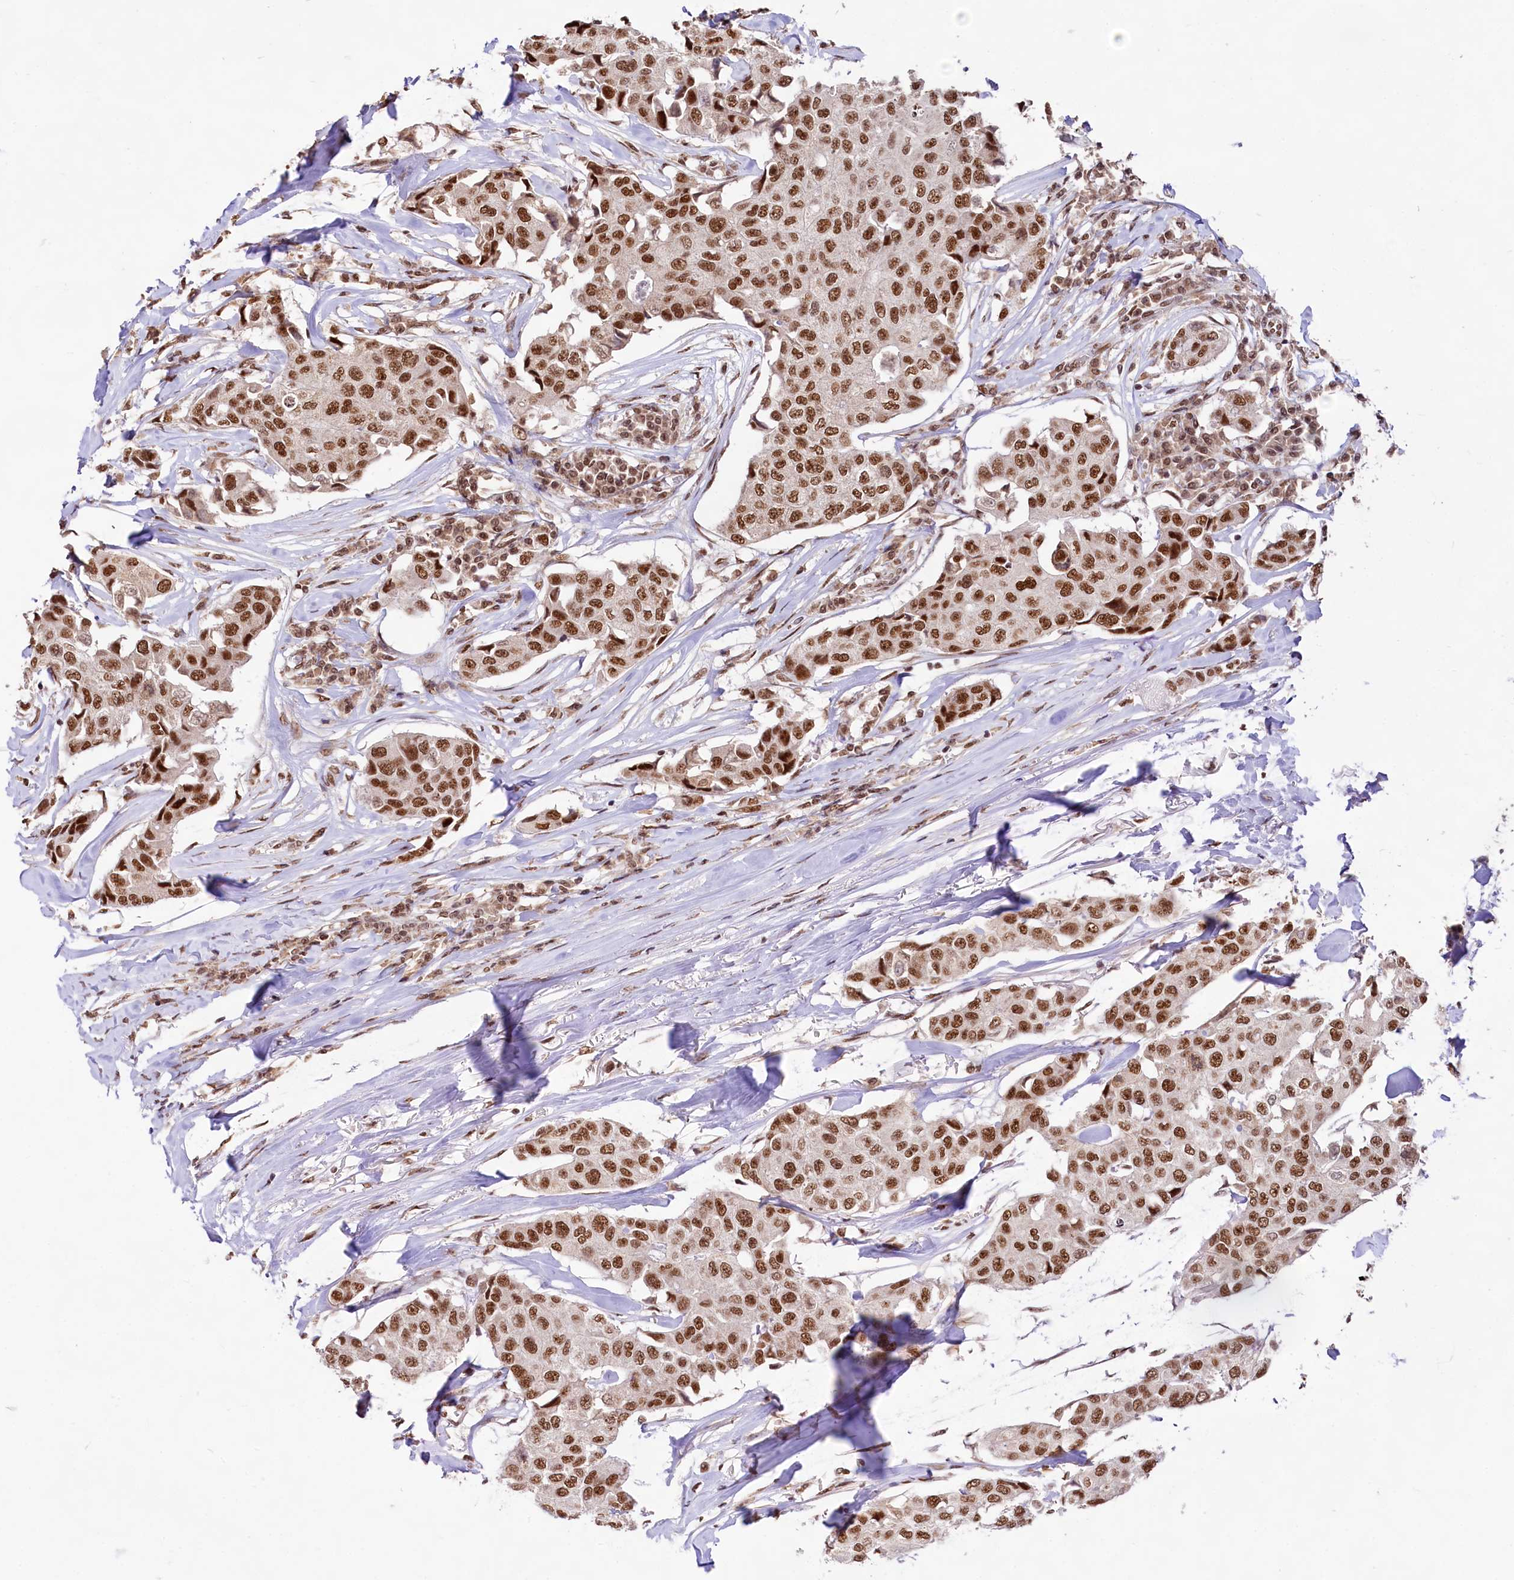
{"staining": {"intensity": "moderate", "quantity": ">75%", "location": "nuclear"}, "tissue": "breast cancer", "cell_type": "Tumor cells", "image_type": "cancer", "snomed": [{"axis": "morphology", "description": "Duct carcinoma"}, {"axis": "topography", "description": "Breast"}], "caption": "A micrograph of breast cancer (invasive ductal carcinoma) stained for a protein demonstrates moderate nuclear brown staining in tumor cells.", "gene": "HIRA", "patient": {"sex": "female", "age": 80}}